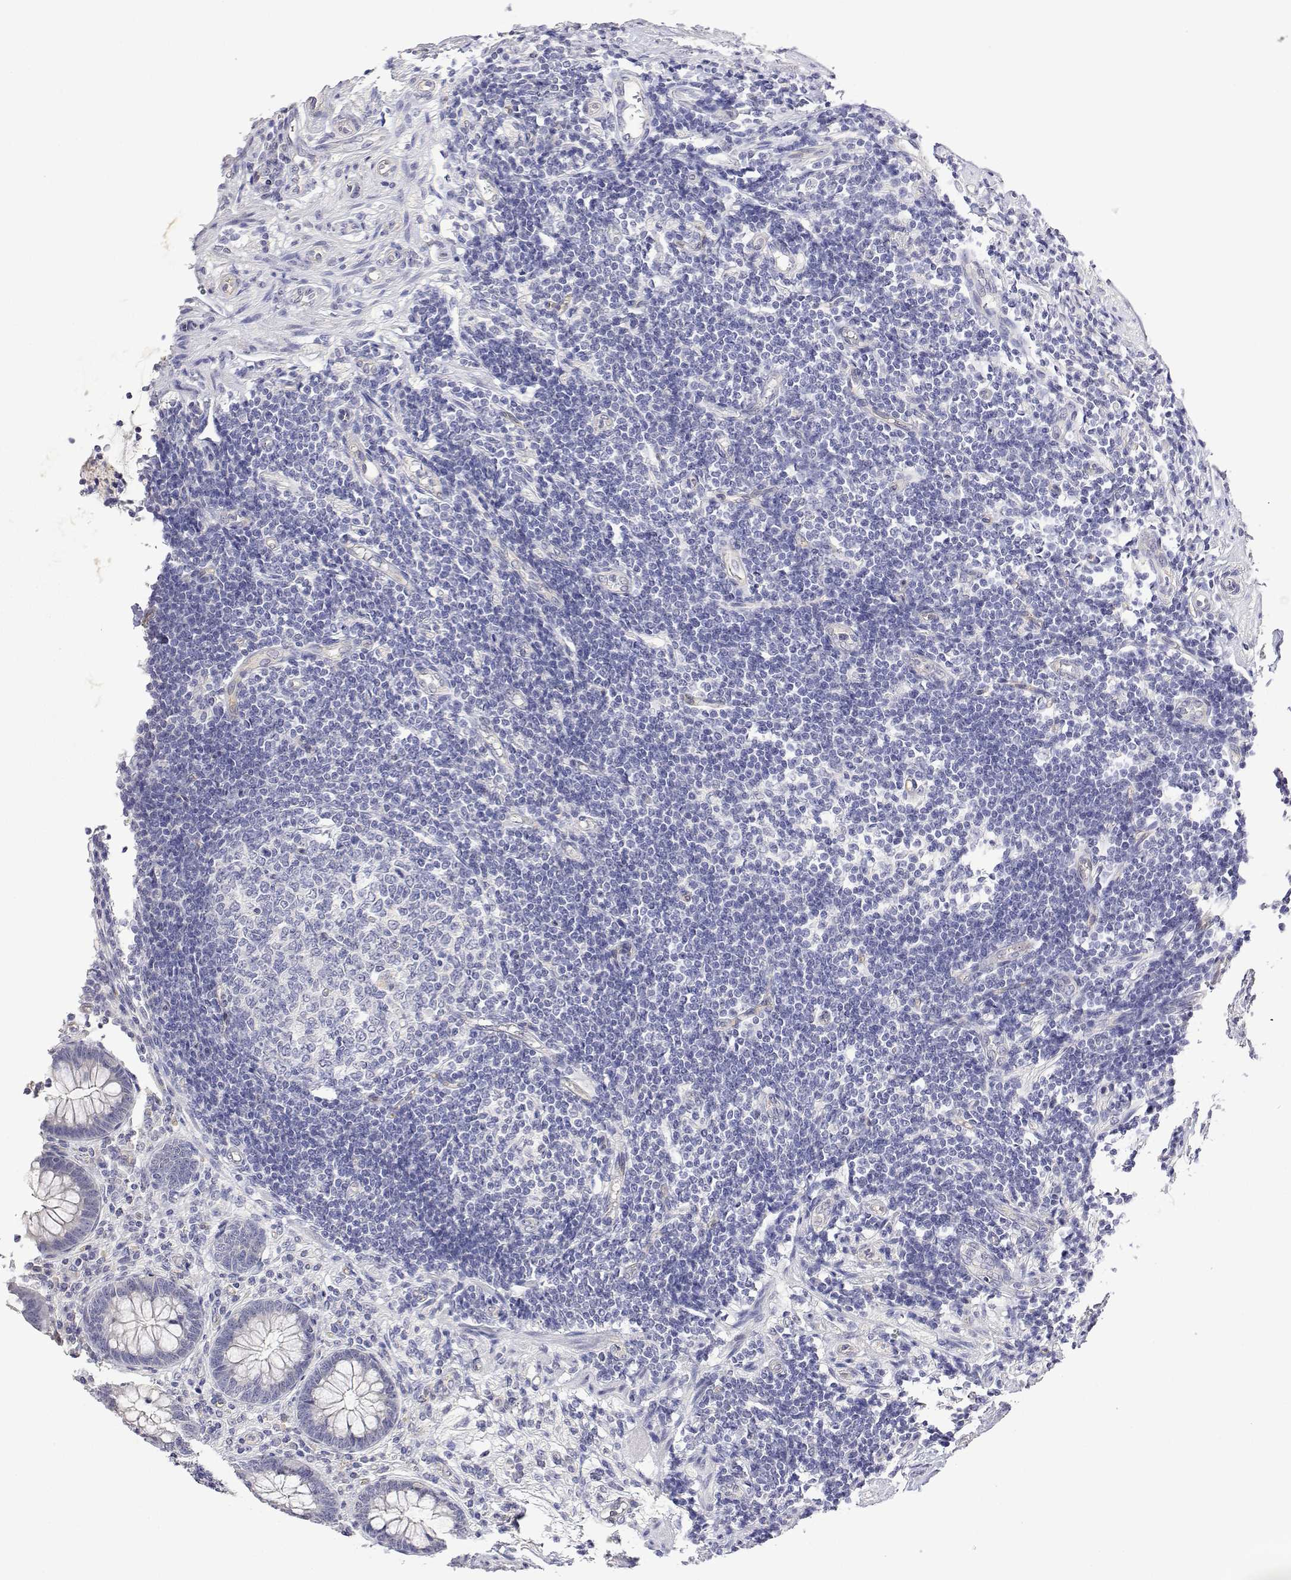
{"staining": {"intensity": "negative", "quantity": "none", "location": "none"}, "tissue": "appendix", "cell_type": "Glandular cells", "image_type": "normal", "snomed": [{"axis": "morphology", "description": "Normal tissue, NOS"}, {"axis": "topography", "description": "Appendix"}], "caption": "Protein analysis of benign appendix displays no significant staining in glandular cells.", "gene": "PLCB1", "patient": {"sex": "female", "age": 57}}